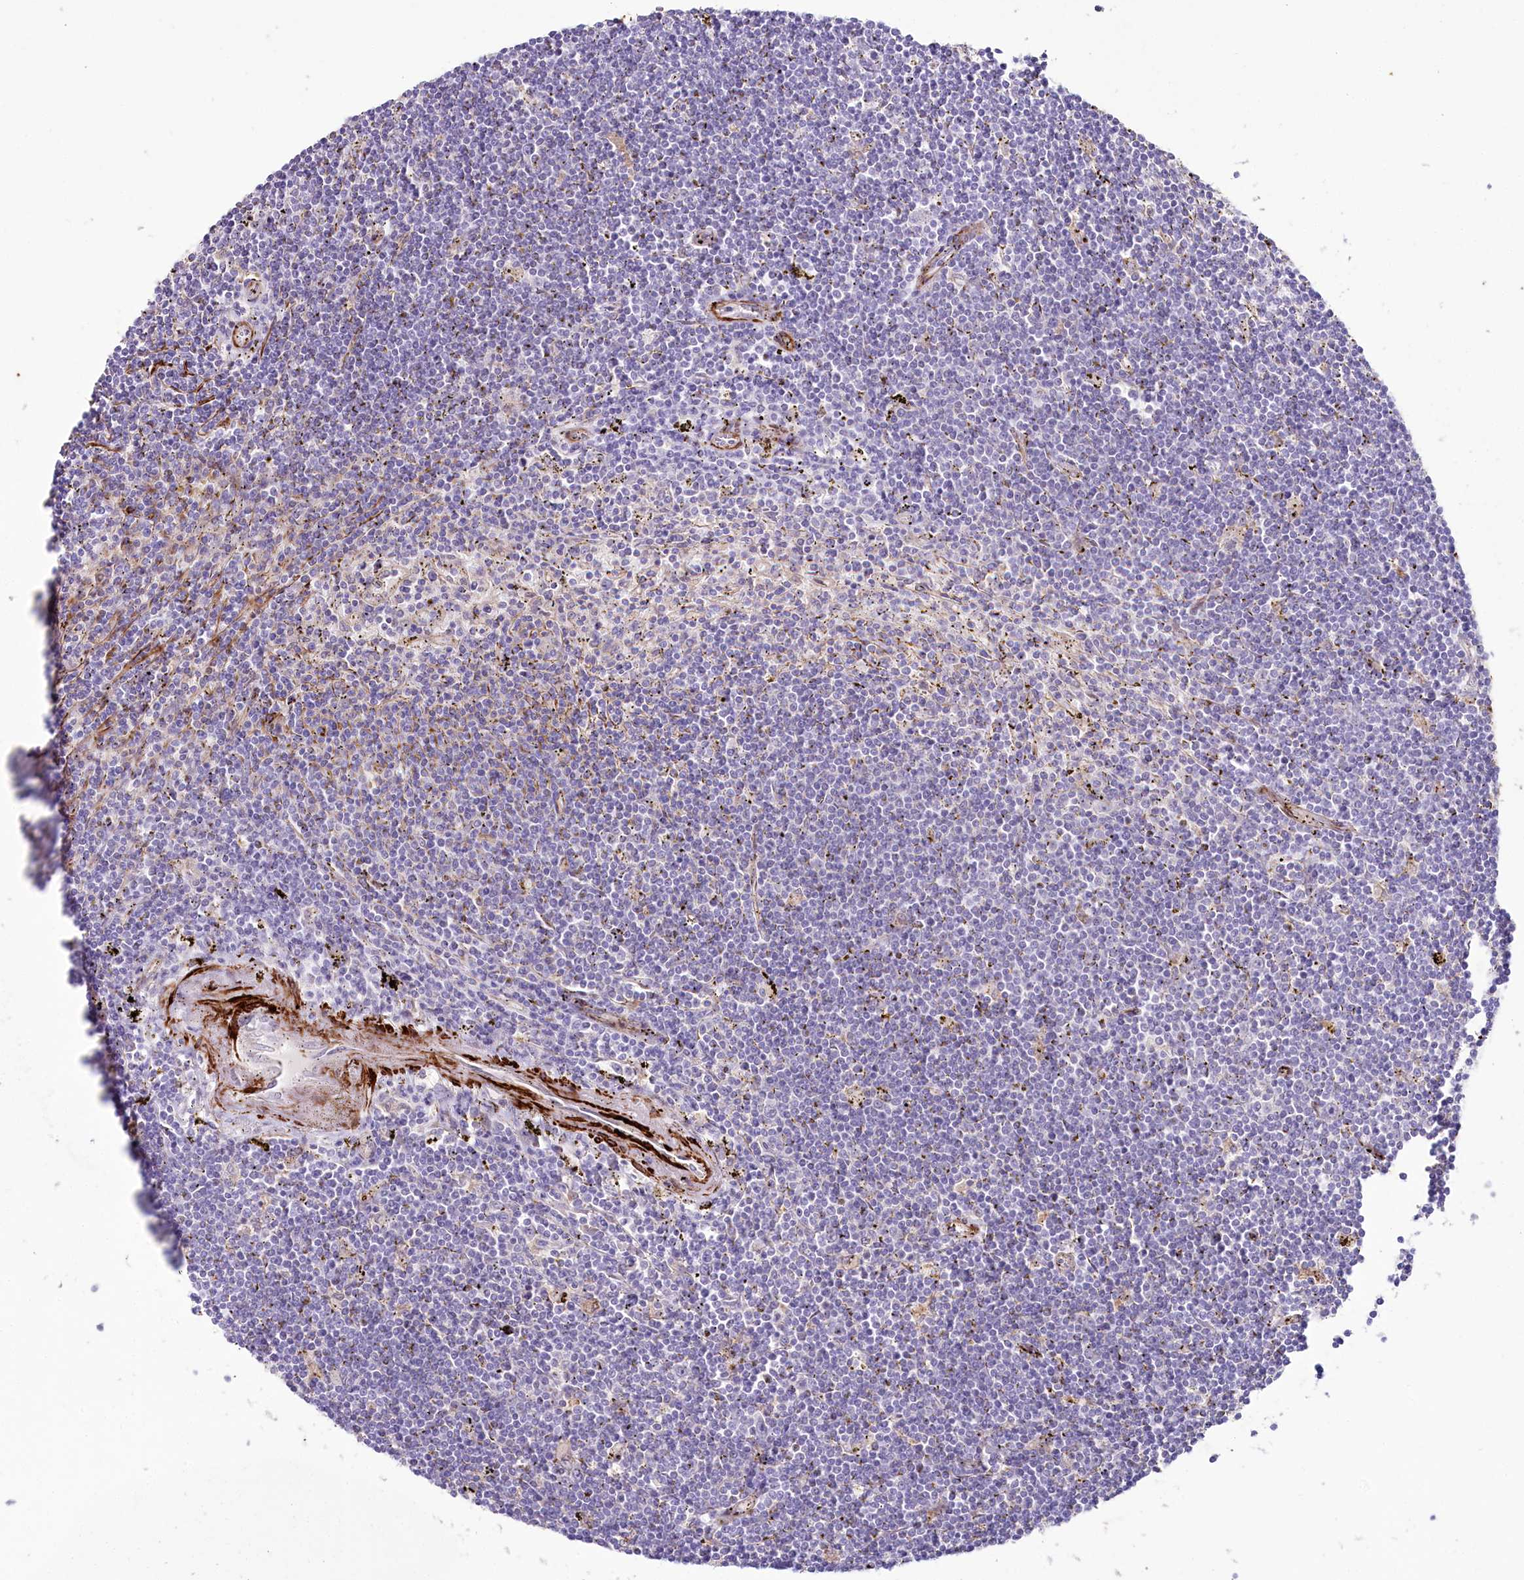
{"staining": {"intensity": "negative", "quantity": "none", "location": "none"}, "tissue": "lymphoma", "cell_type": "Tumor cells", "image_type": "cancer", "snomed": [{"axis": "morphology", "description": "Malignant lymphoma, non-Hodgkin's type, Low grade"}, {"axis": "topography", "description": "Spleen"}], "caption": "The micrograph shows no staining of tumor cells in malignant lymphoma, non-Hodgkin's type (low-grade). (Brightfield microscopy of DAB (3,3'-diaminobenzidine) immunohistochemistry (IHC) at high magnification).", "gene": "SUMF1", "patient": {"sex": "male", "age": 76}}